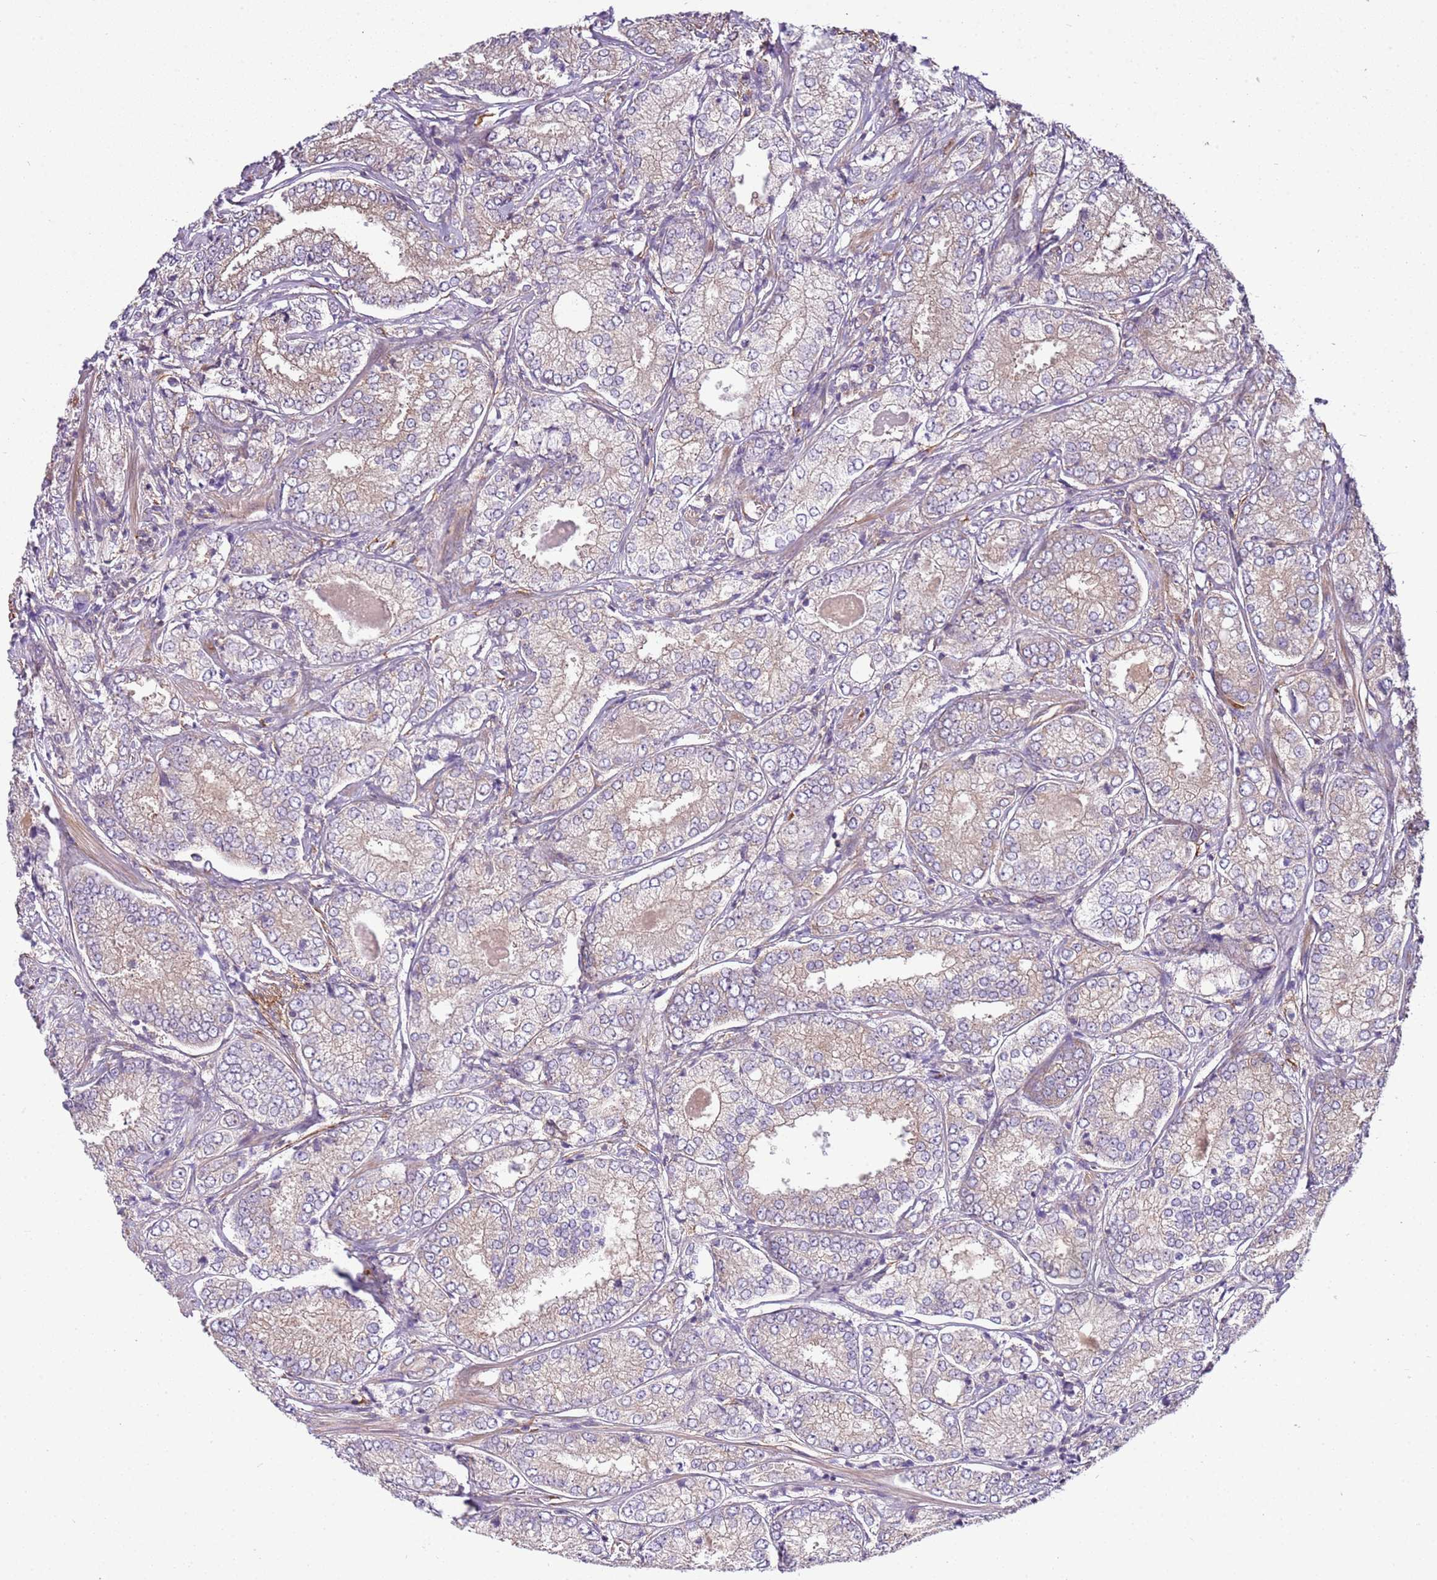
{"staining": {"intensity": "weak", "quantity": "<25%", "location": "cytoplasmic/membranous"}, "tissue": "prostate cancer", "cell_type": "Tumor cells", "image_type": "cancer", "snomed": [{"axis": "morphology", "description": "Adenocarcinoma, High grade"}, {"axis": "topography", "description": "Prostate"}], "caption": "High power microscopy micrograph of an IHC histopathology image of prostate cancer, revealing no significant expression in tumor cells. (Stains: DAB (3,3'-diaminobenzidine) IHC with hematoxylin counter stain, Microscopy: brightfield microscopy at high magnification).", "gene": "GNL1", "patient": {"sex": "male", "age": 63}}